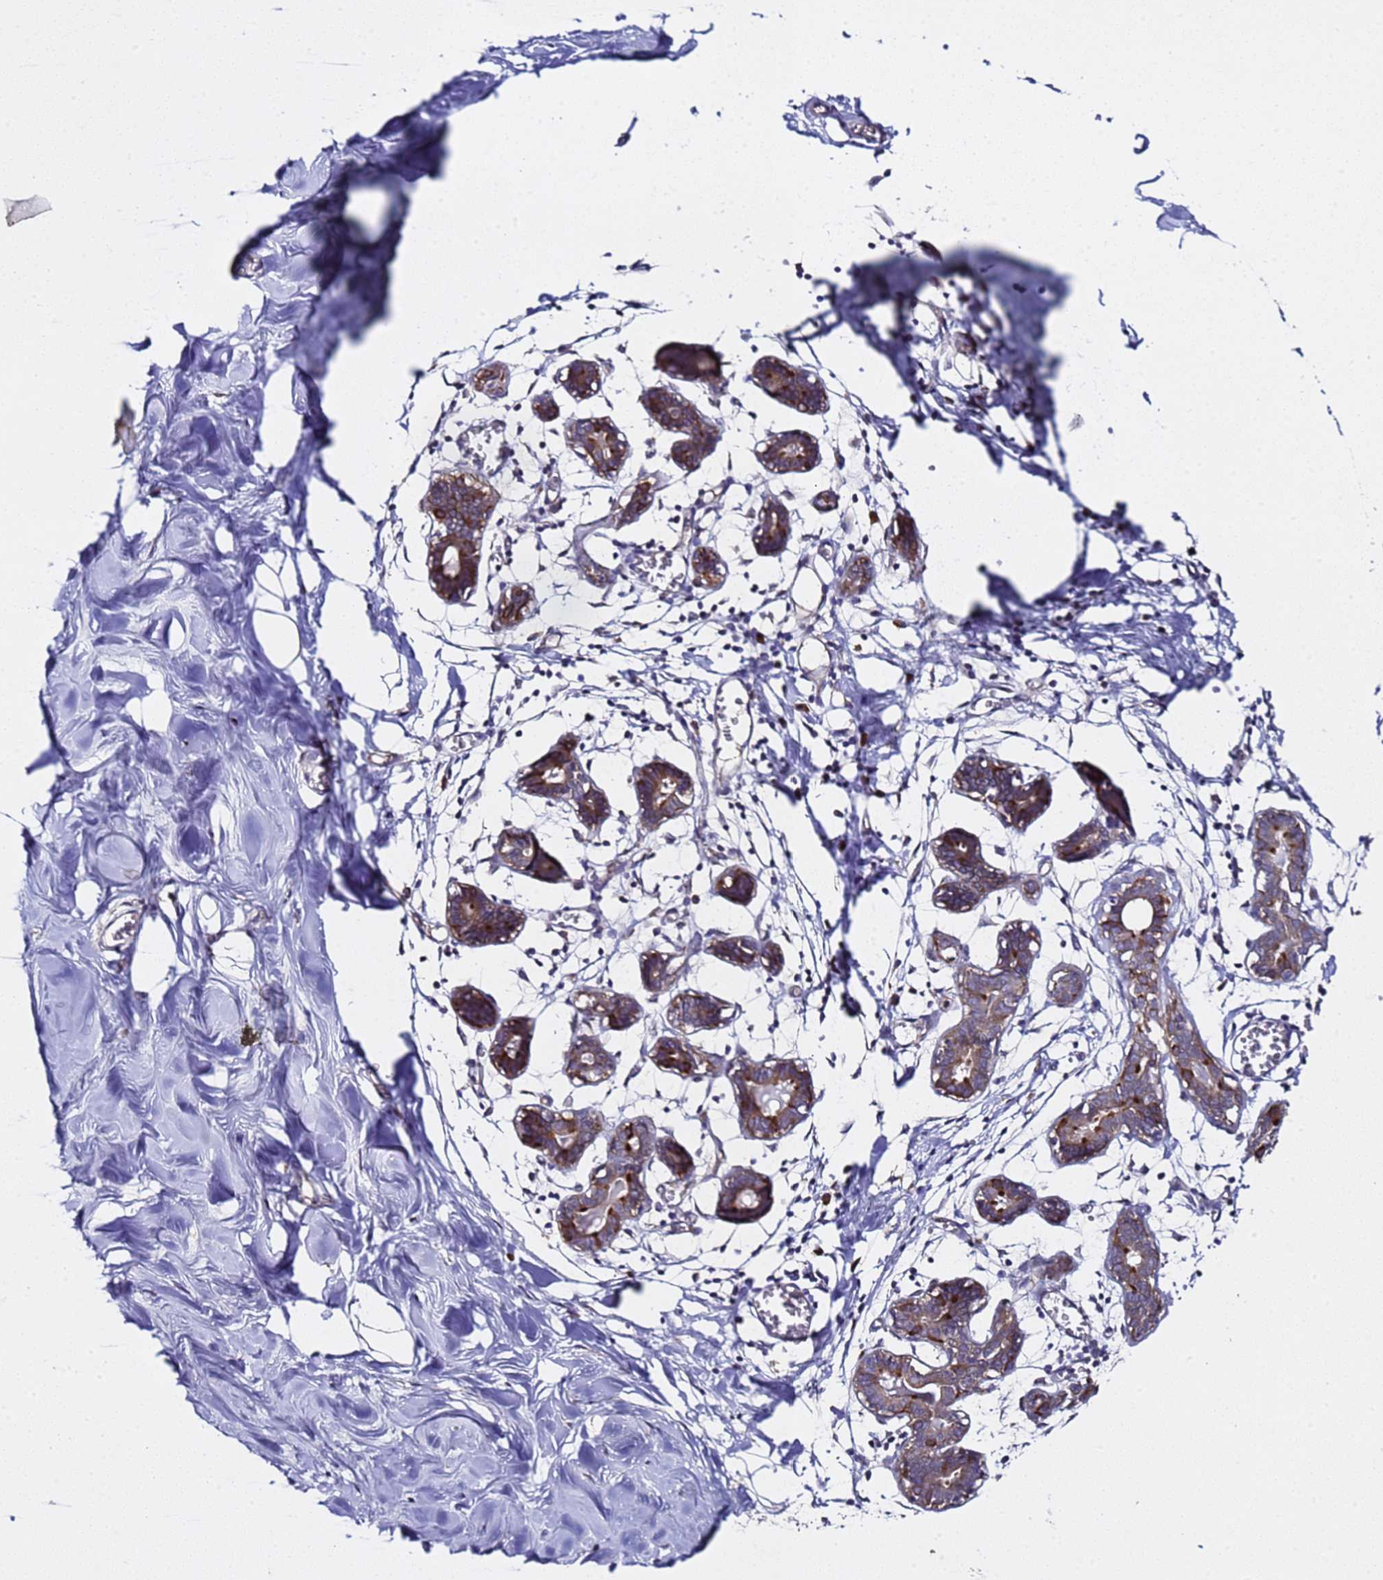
{"staining": {"intensity": "negative", "quantity": "none", "location": "none"}, "tissue": "breast", "cell_type": "Adipocytes", "image_type": "normal", "snomed": [{"axis": "morphology", "description": "Normal tissue, NOS"}, {"axis": "topography", "description": "Breast"}], "caption": "Photomicrograph shows no protein positivity in adipocytes of benign breast. (Stains: DAB (3,3'-diaminobenzidine) immunohistochemistry with hematoxylin counter stain, Microscopy: brightfield microscopy at high magnification).", "gene": "ALG3", "patient": {"sex": "female", "age": 27}}